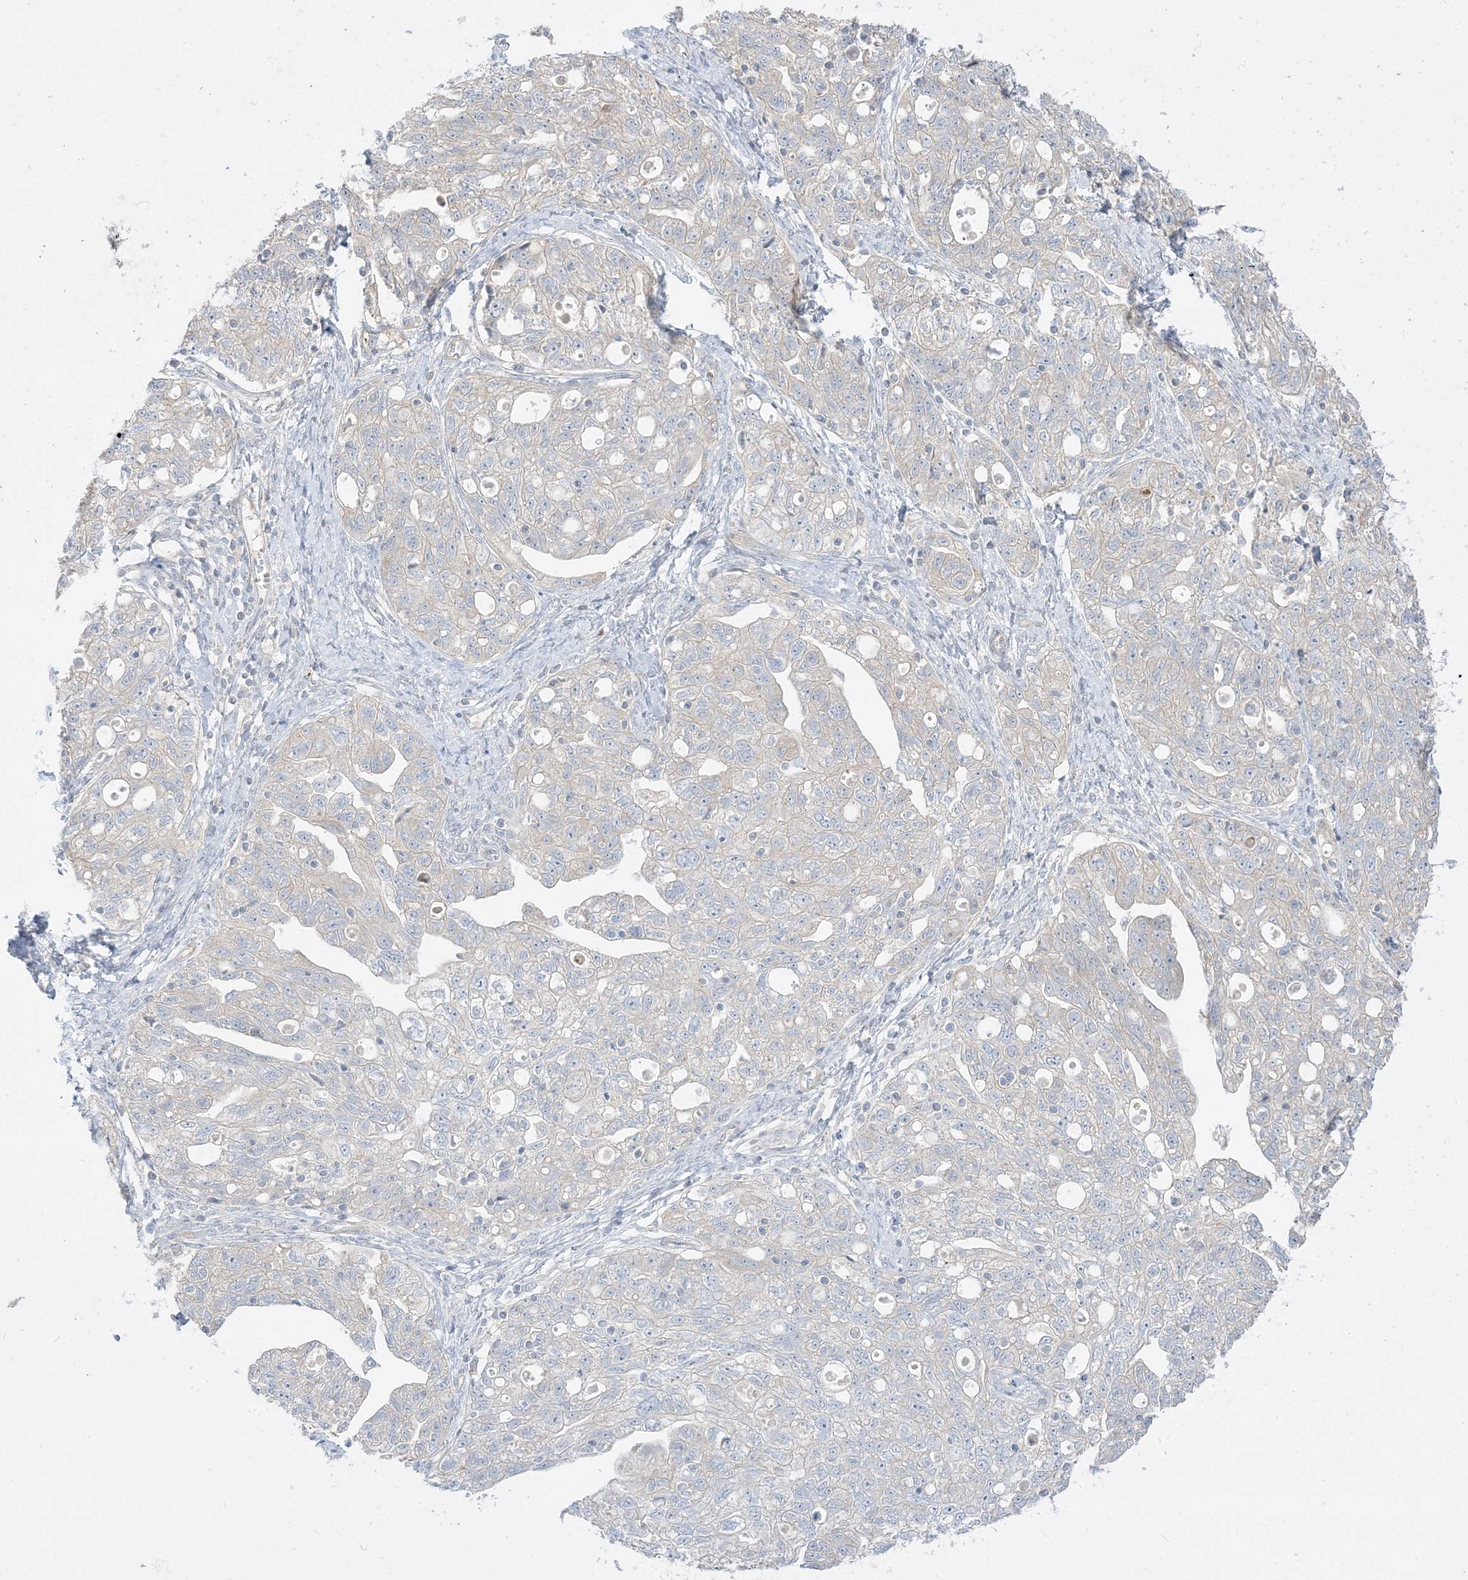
{"staining": {"intensity": "negative", "quantity": "none", "location": "none"}, "tissue": "ovarian cancer", "cell_type": "Tumor cells", "image_type": "cancer", "snomed": [{"axis": "morphology", "description": "Carcinoma, NOS"}, {"axis": "morphology", "description": "Cystadenocarcinoma, serous, NOS"}, {"axis": "topography", "description": "Ovary"}], "caption": "This is an immunohistochemistry image of human ovarian cancer (serous cystadenocarcinoma). There is no expression in tumor cells.", "gene": "ARHGEF9", "patient": {"sex": "female", "age": 69}}